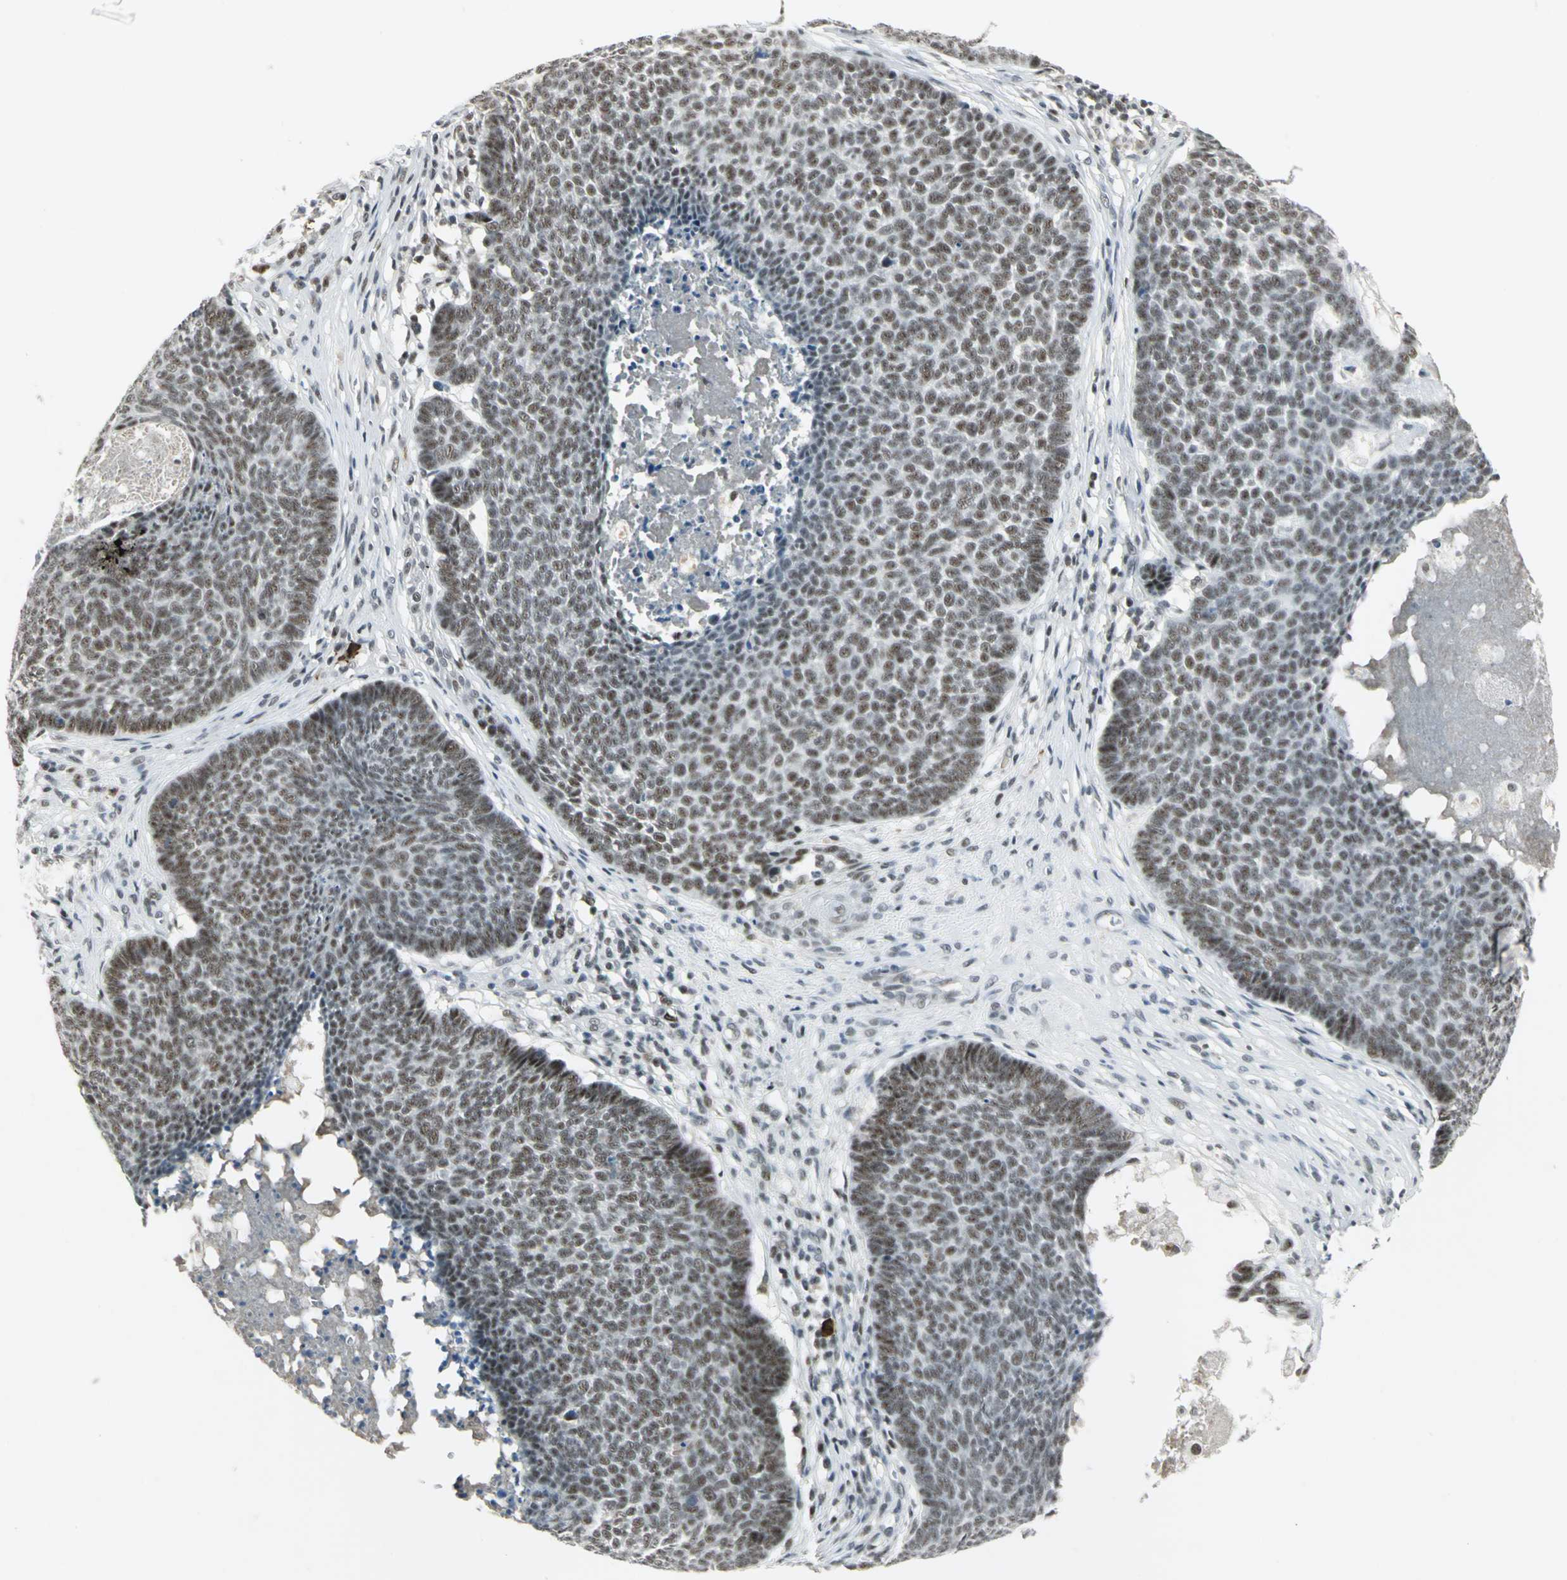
{"staining": {"intensity": "moderate", "quantity": ">75%", "location": "nuclear"}, "tissue": "skin cancer", "cell_type": "Tumor cells", "image_type": "cancer", "snomed": [{"axis": "morphology", "description": "Basal cell carcinoma"}, {"axis": "topography", "description": "Skin"}], "caption": "Skin cancer tissue demonstrates moderate nuclear expression in about >75% of tumor cells The staining was performed using DAB, with brown indicating positive protein expression. Nuclei are stained blue with hematoxylin.", "gene": "CCNT1", "patient": {"sex": "male", "age": 84}}